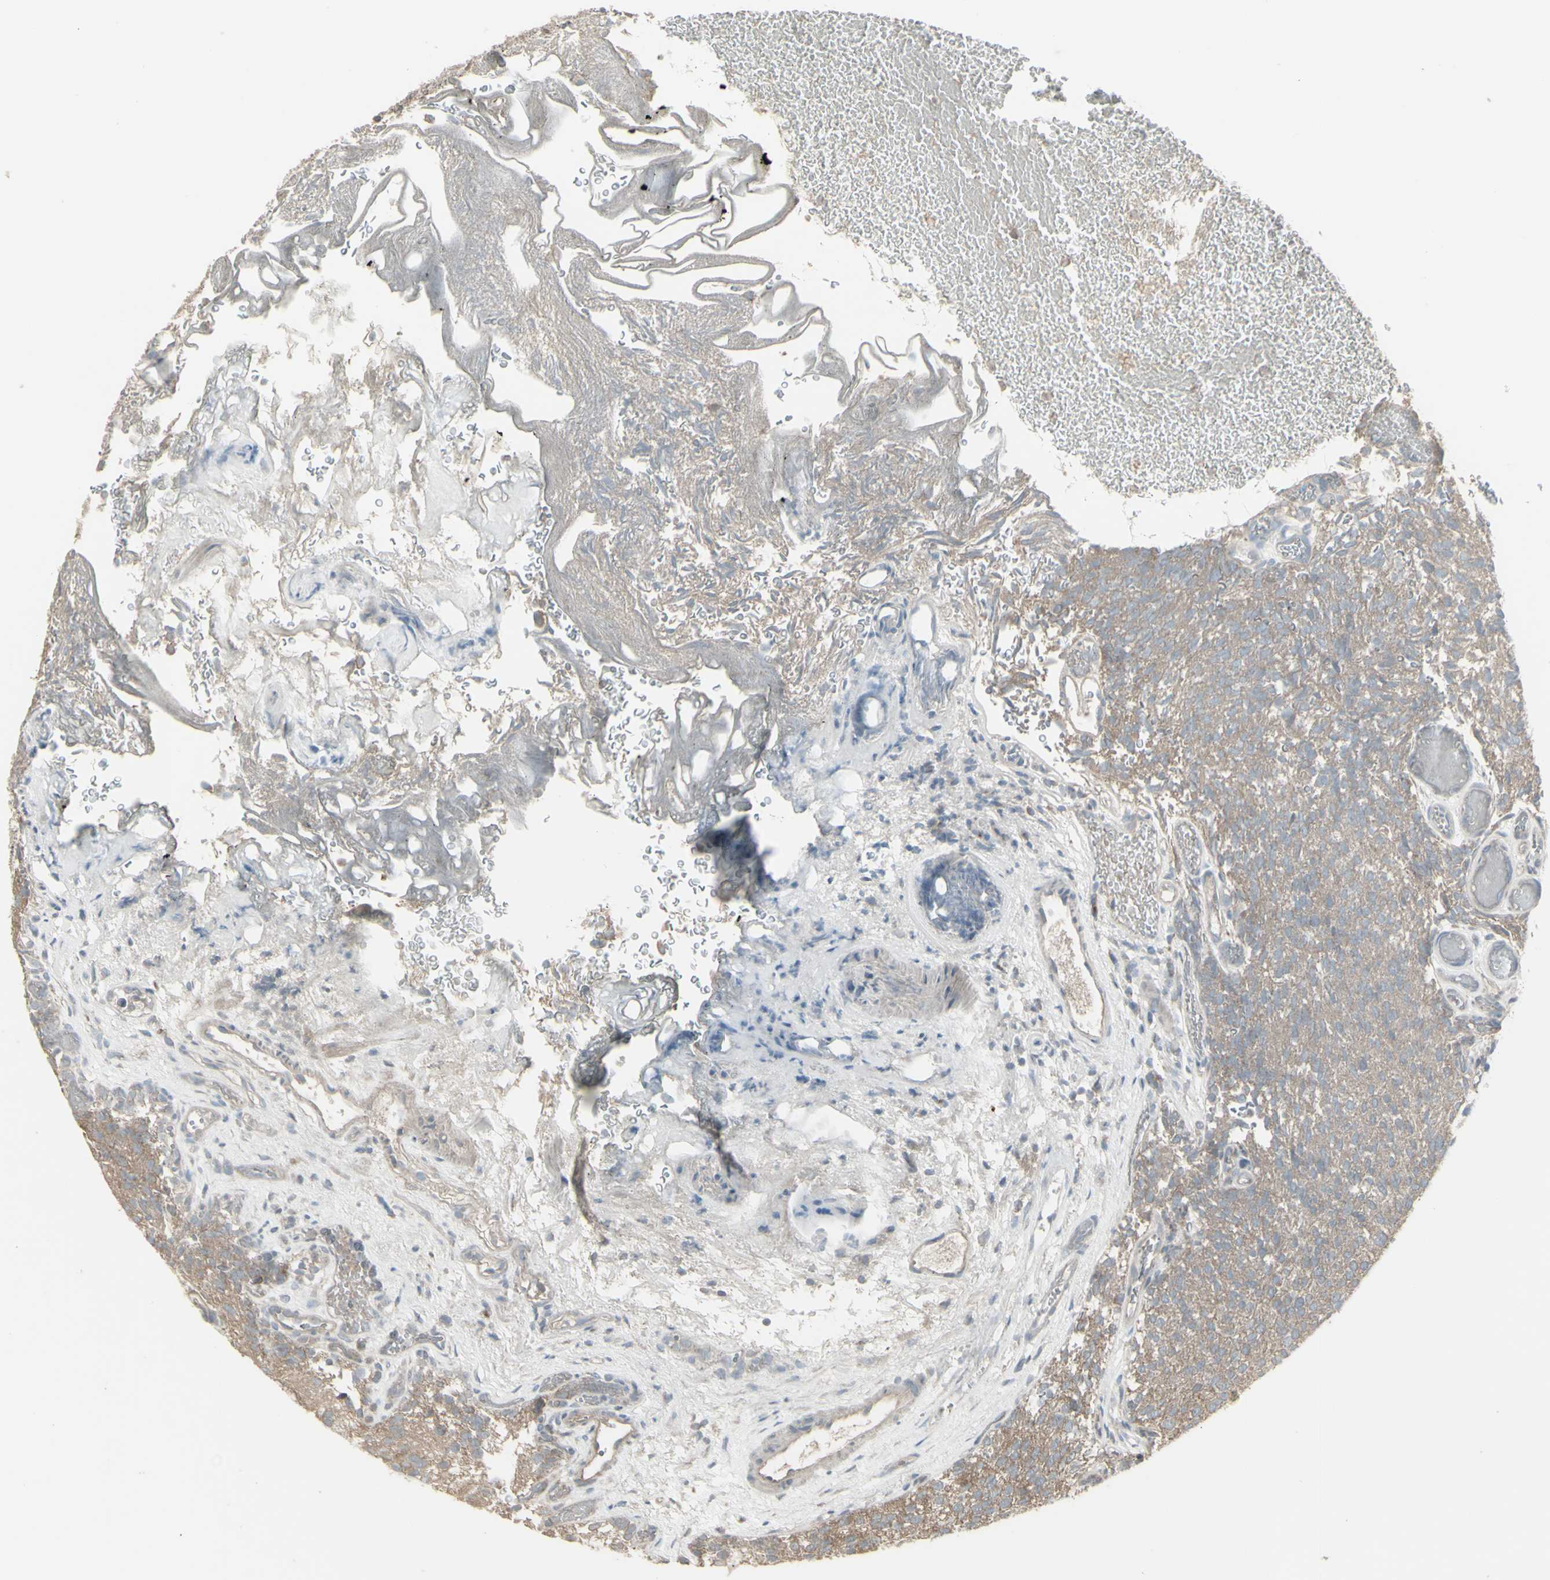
{"staining": {"intensity": "weak", "quantity": "25%-75%", "location": "cytoplasmic/membranous"}, "tissue": "urothelial cancer", "cell_type": "Tumor cells", "image_type": "cancer", "snomed": [{"axis": "morphology", "description": "Urothelial carcinoma, Low grade"}, {"axis": "topography", "description": "Urinary bladder"}], "caption": "Urothelial cancer stained with DAB (3,3'-diaminobenzidine) IHC displays low levels of weak cytoplasmic/membranous positivity in approximately 25%-75% of tumor cells. The staining was performed using DAB to visualize the protein expression in brown, while the nuclei were stained in blue with hematoxylin (Magnification: 20x).", "gene": "CSK", "patient": {"sex": "male", "age": 78}}